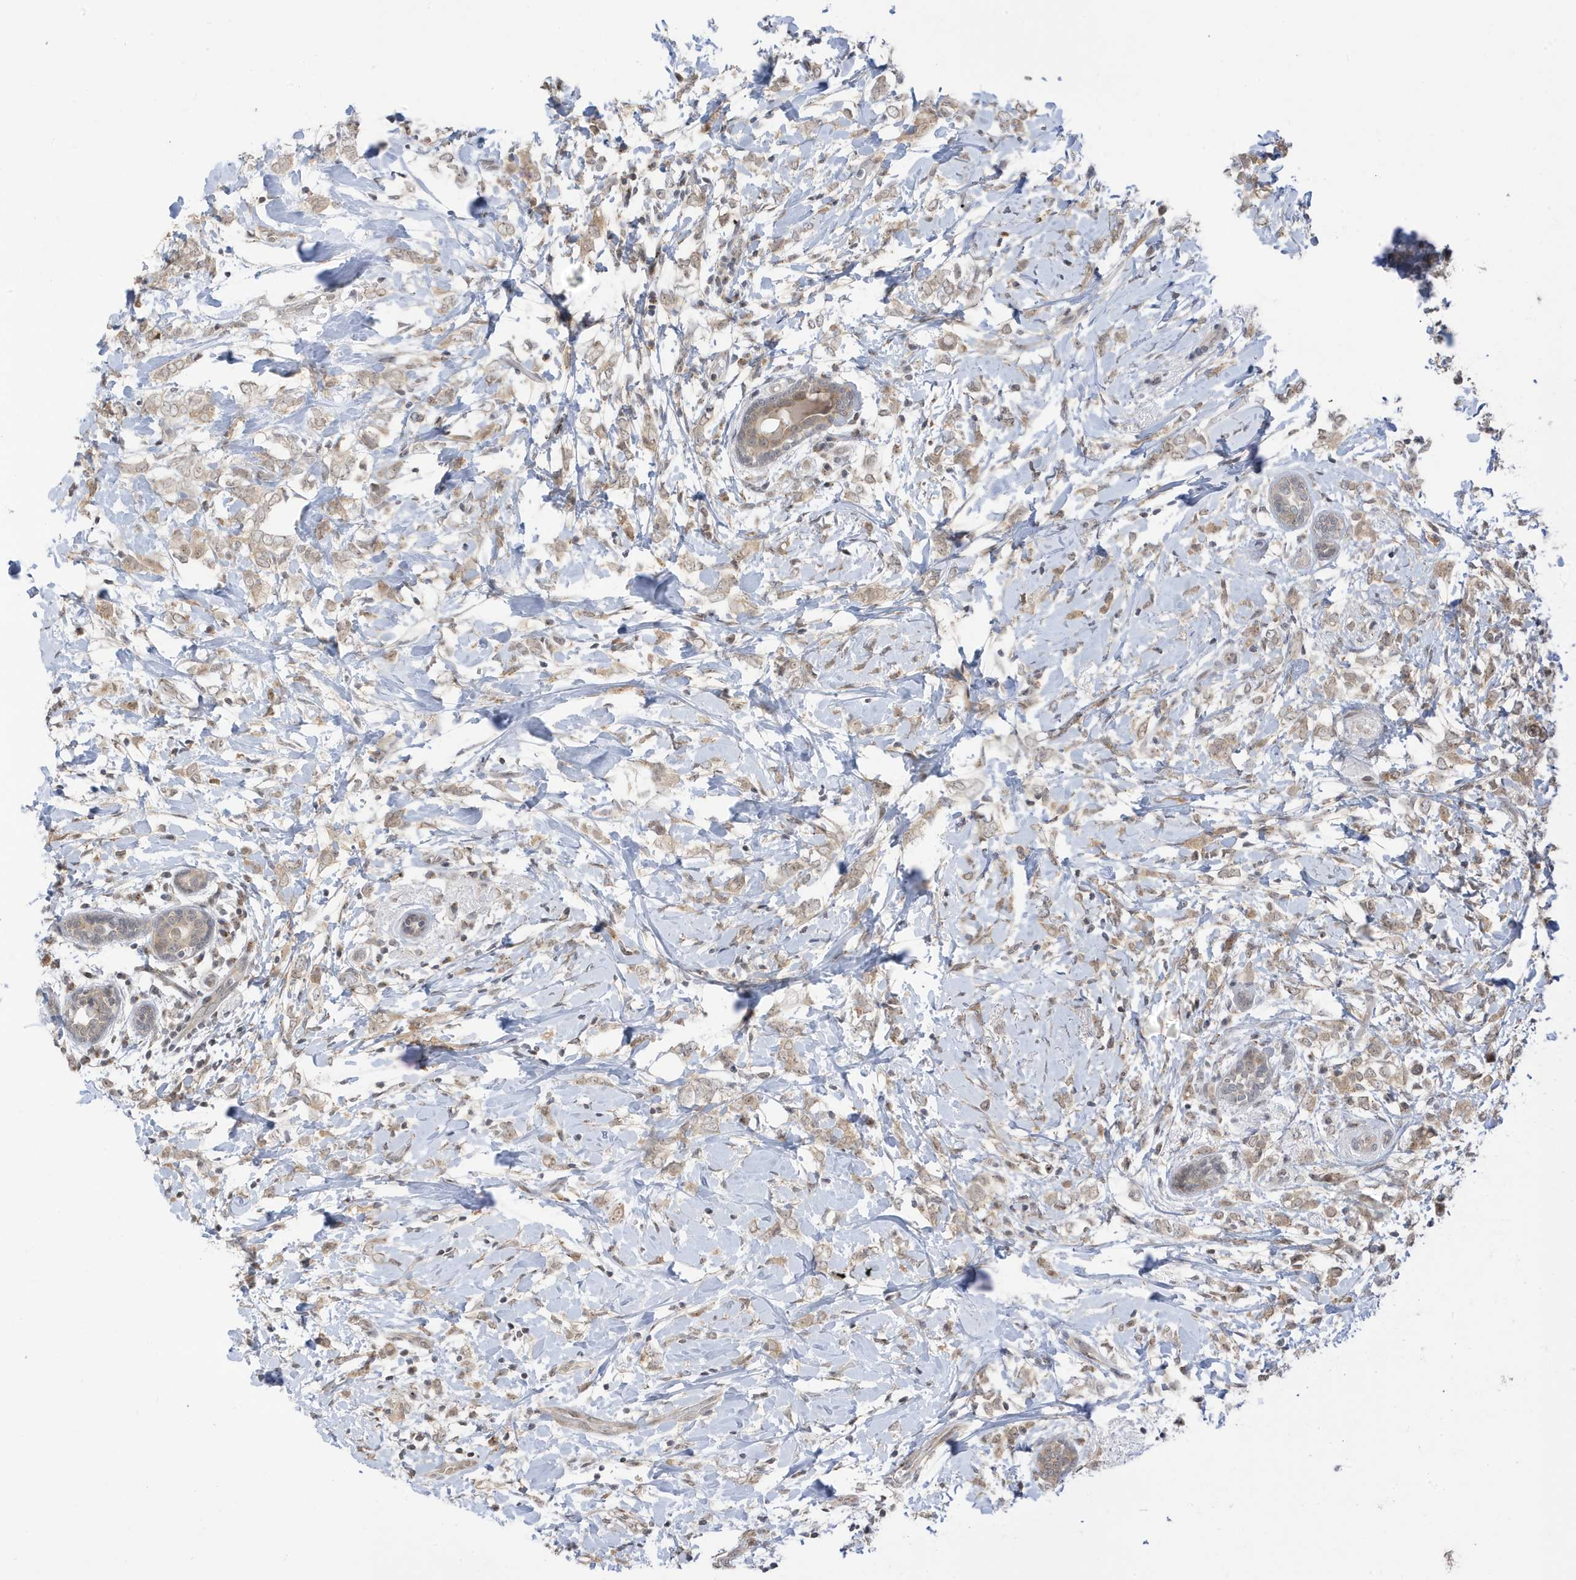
{"staining": {"intensity": "weak", "quantity": ">75%", "location": "cytoplasmic/membranous,nuclear"}, "tissue": "breast cancer", "cell_type": "Tumor cells", "image_type": "cancer", "snomed": [{"axis": "morphology", "description": "Normal tissue, NOS"}, {"axis": "morphology", "description": "Lobular carcinoma"}, {"axis": "topography", "description": "Breast"}], "caption": "A low amount of weak cytoplasmic/membranous and nuclear expression is identified in approximately >75% of tumor cells in lobular carcinoma (breast) tissue.", "gene": "TAB3", "patient": {"sex": "female", "age": 47}}